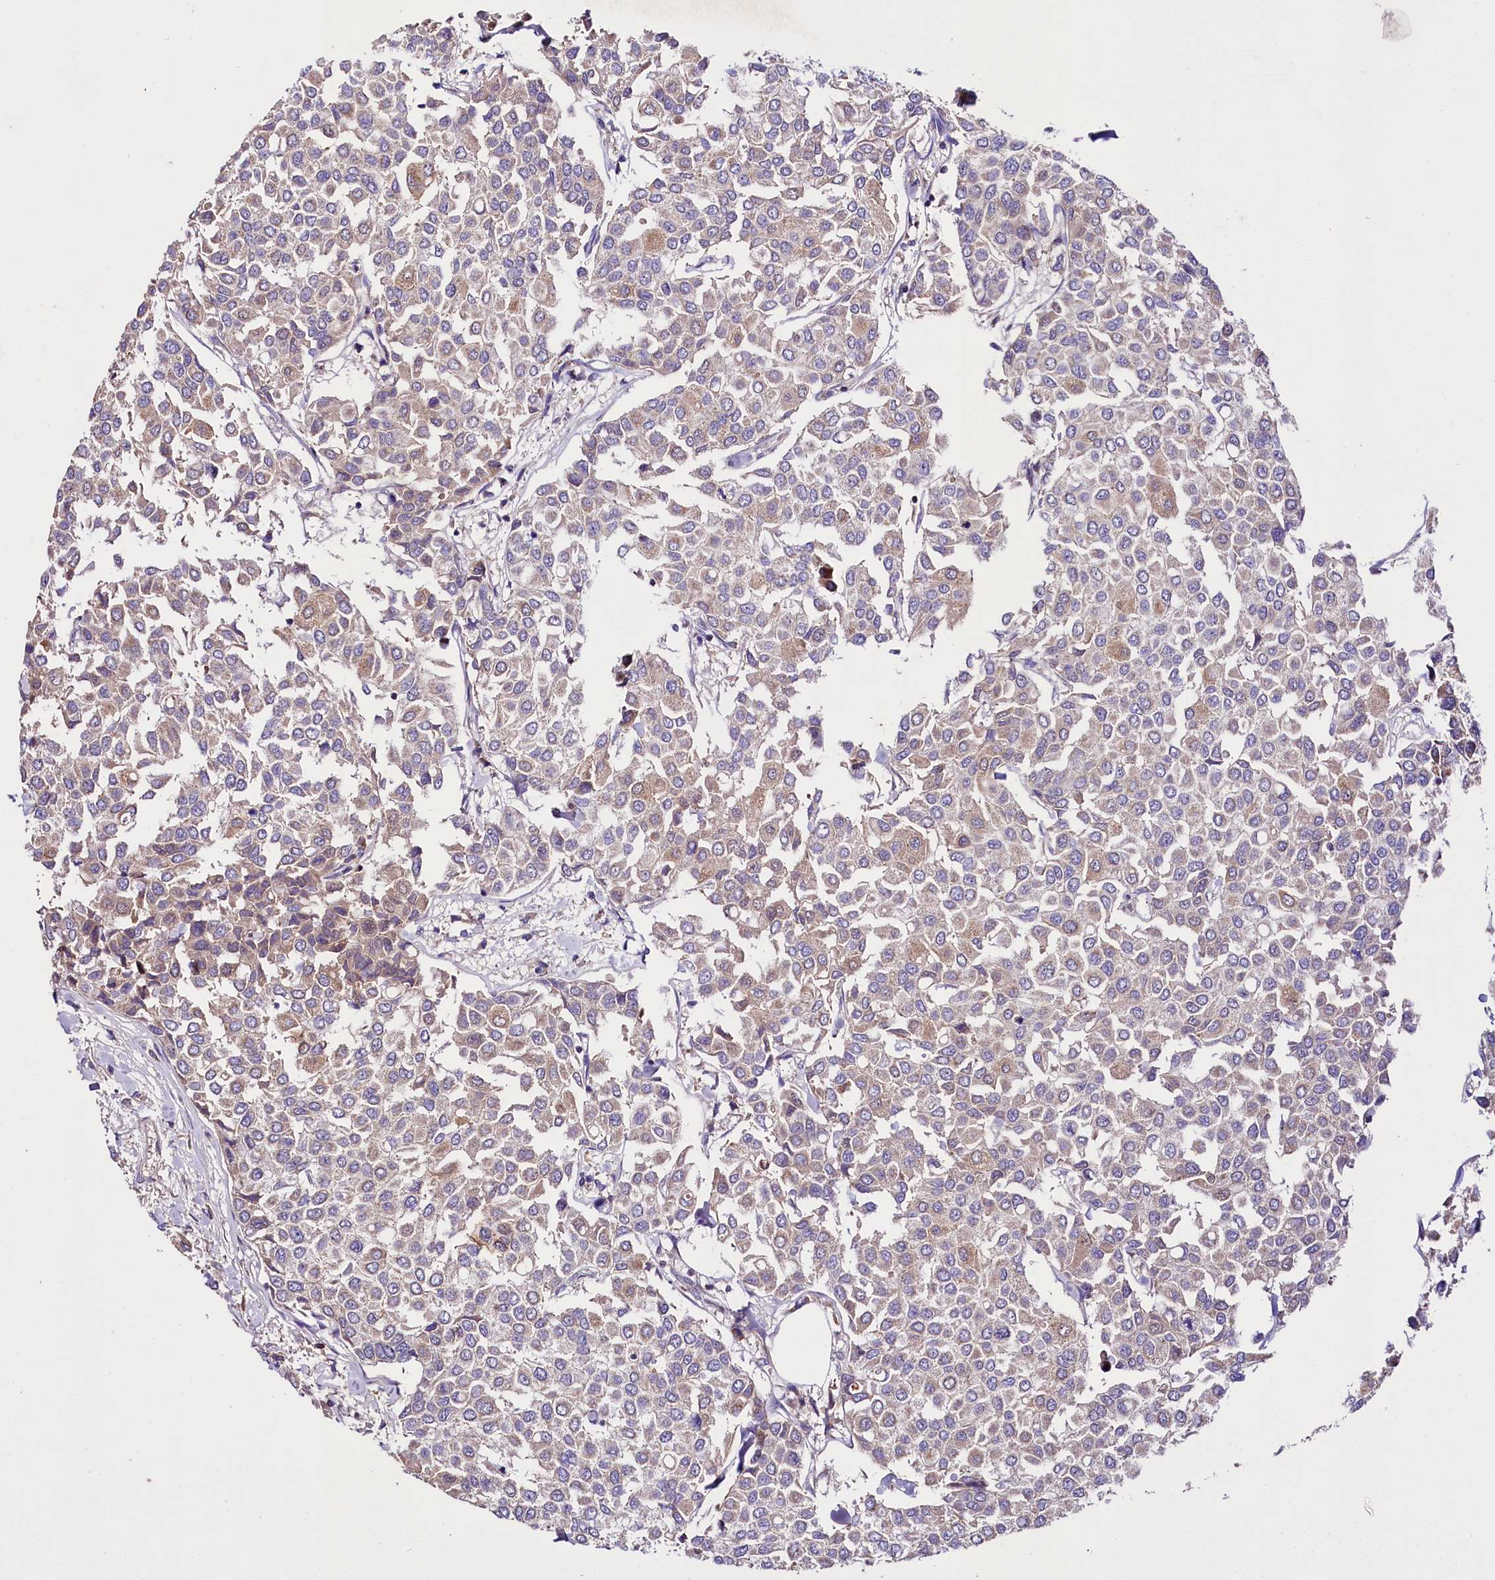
{"staining": {"intensity": "weak", "quantity": "25%-75%", "location": "cytoplasmic/membranous"}, "tissue": "breast cancer", "cell_type": "Tumor cells", "image_type": "cancer", "snomed": [{"axis": "morphology", "description": "Duct carcinoma"}, {"axis": "topography", "description": "Breast"}], "caption": "Immunohistochemical staining of human breast infiltrating ductal carcinoma reveals low levels of weak cytoplasmic/membranous protein staining in about 25%-75% of tumor cells. Nuclei are stained in blue.", "gene": "ZNF45", "patient": {"sex": "female", "age": 55}}